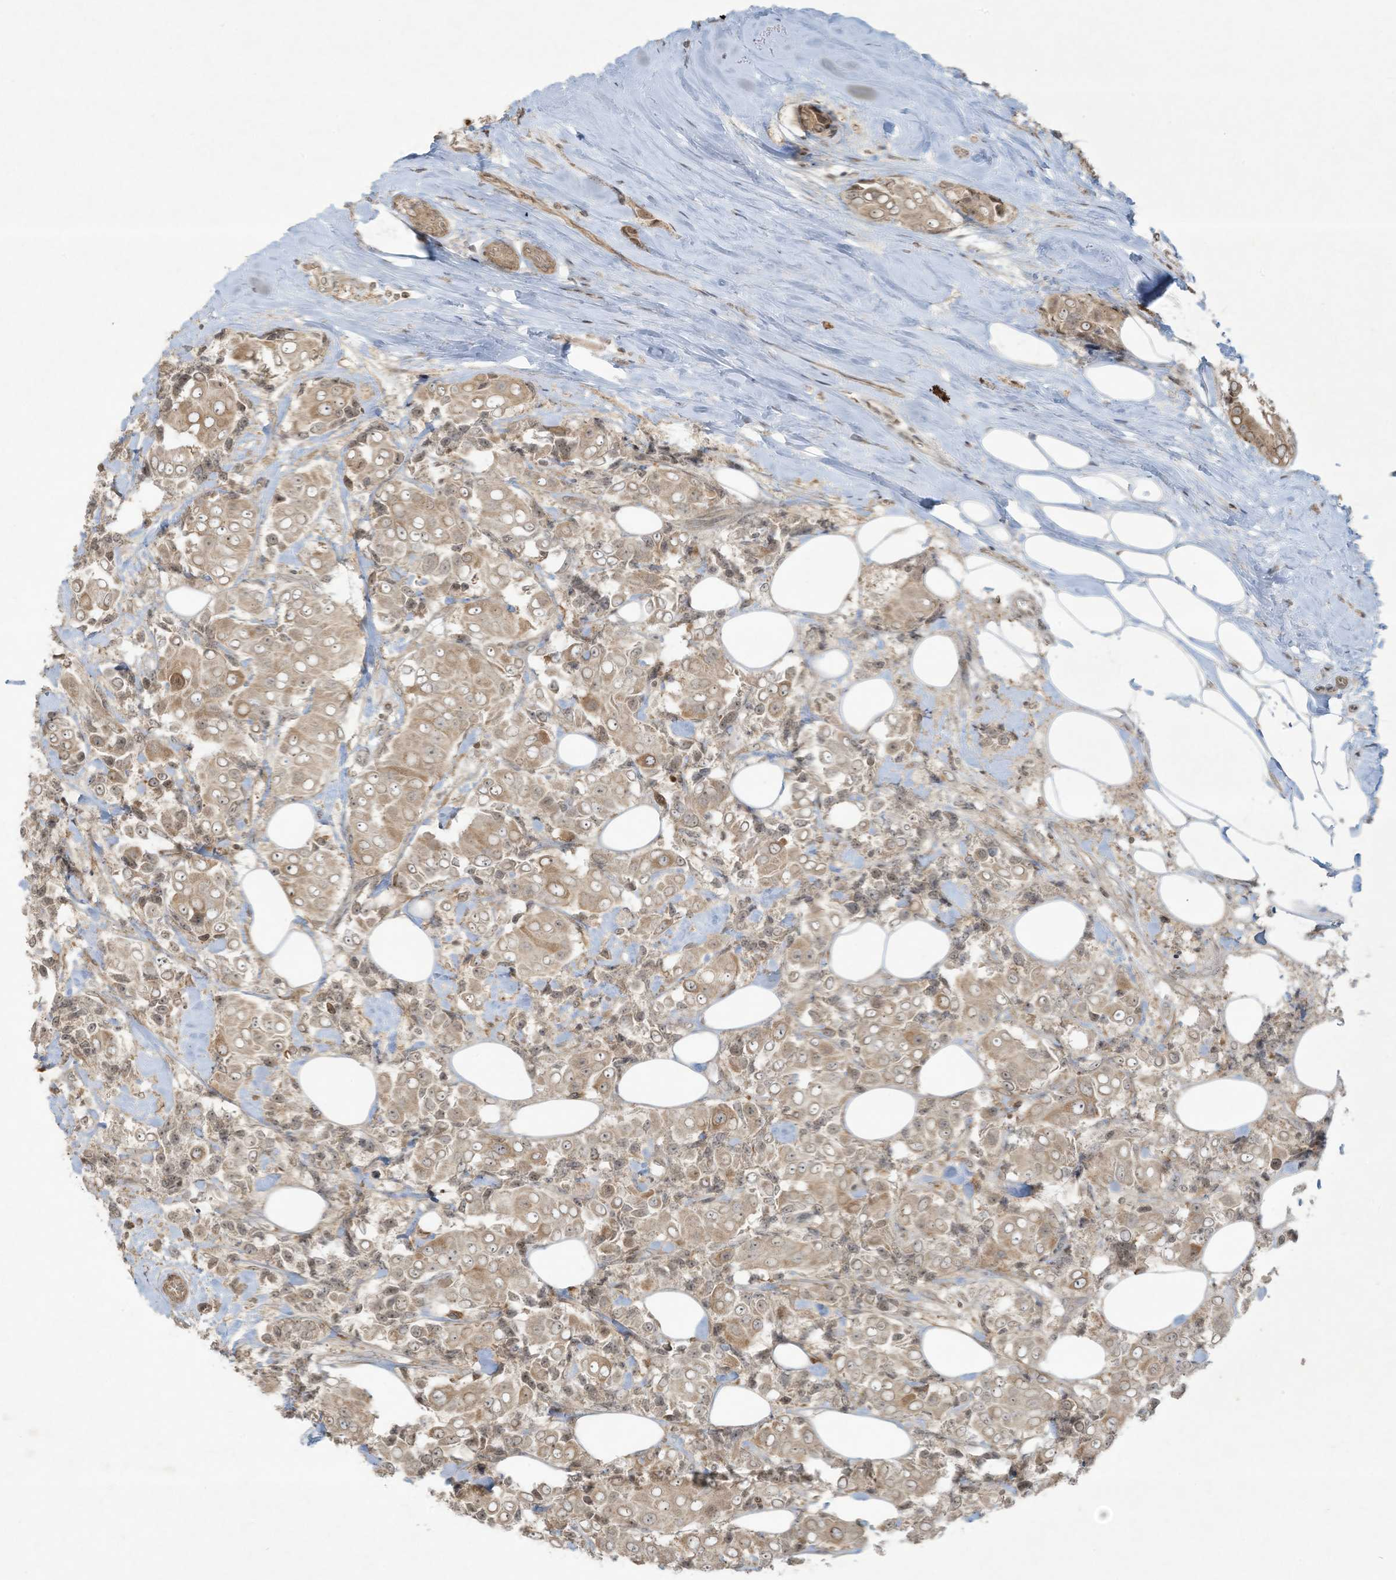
{"staining": {"intensity": "weak", "quantity": "25%-75%", "location": "cytoplasmic/membranous"}, "tissue": "breast cancer", "cell_type": "Tumor cells", "image_type": "cancer", "snomed": [{"axis": "morphology", "description": "Normal tissue, NOS"}, {"axis": "morphology", "description": "Duct carcinoma"}, {"axis": "topography", "description": "Breast"}], "caption": "This photomicrograph reveals IHC staining of breast cancer, with low weak cytoplasmic/membranous expression in approximately 25%-75% of tumor cells.", "gene": "ZNF263", "patient": {"sex": "female", "age": 39}}